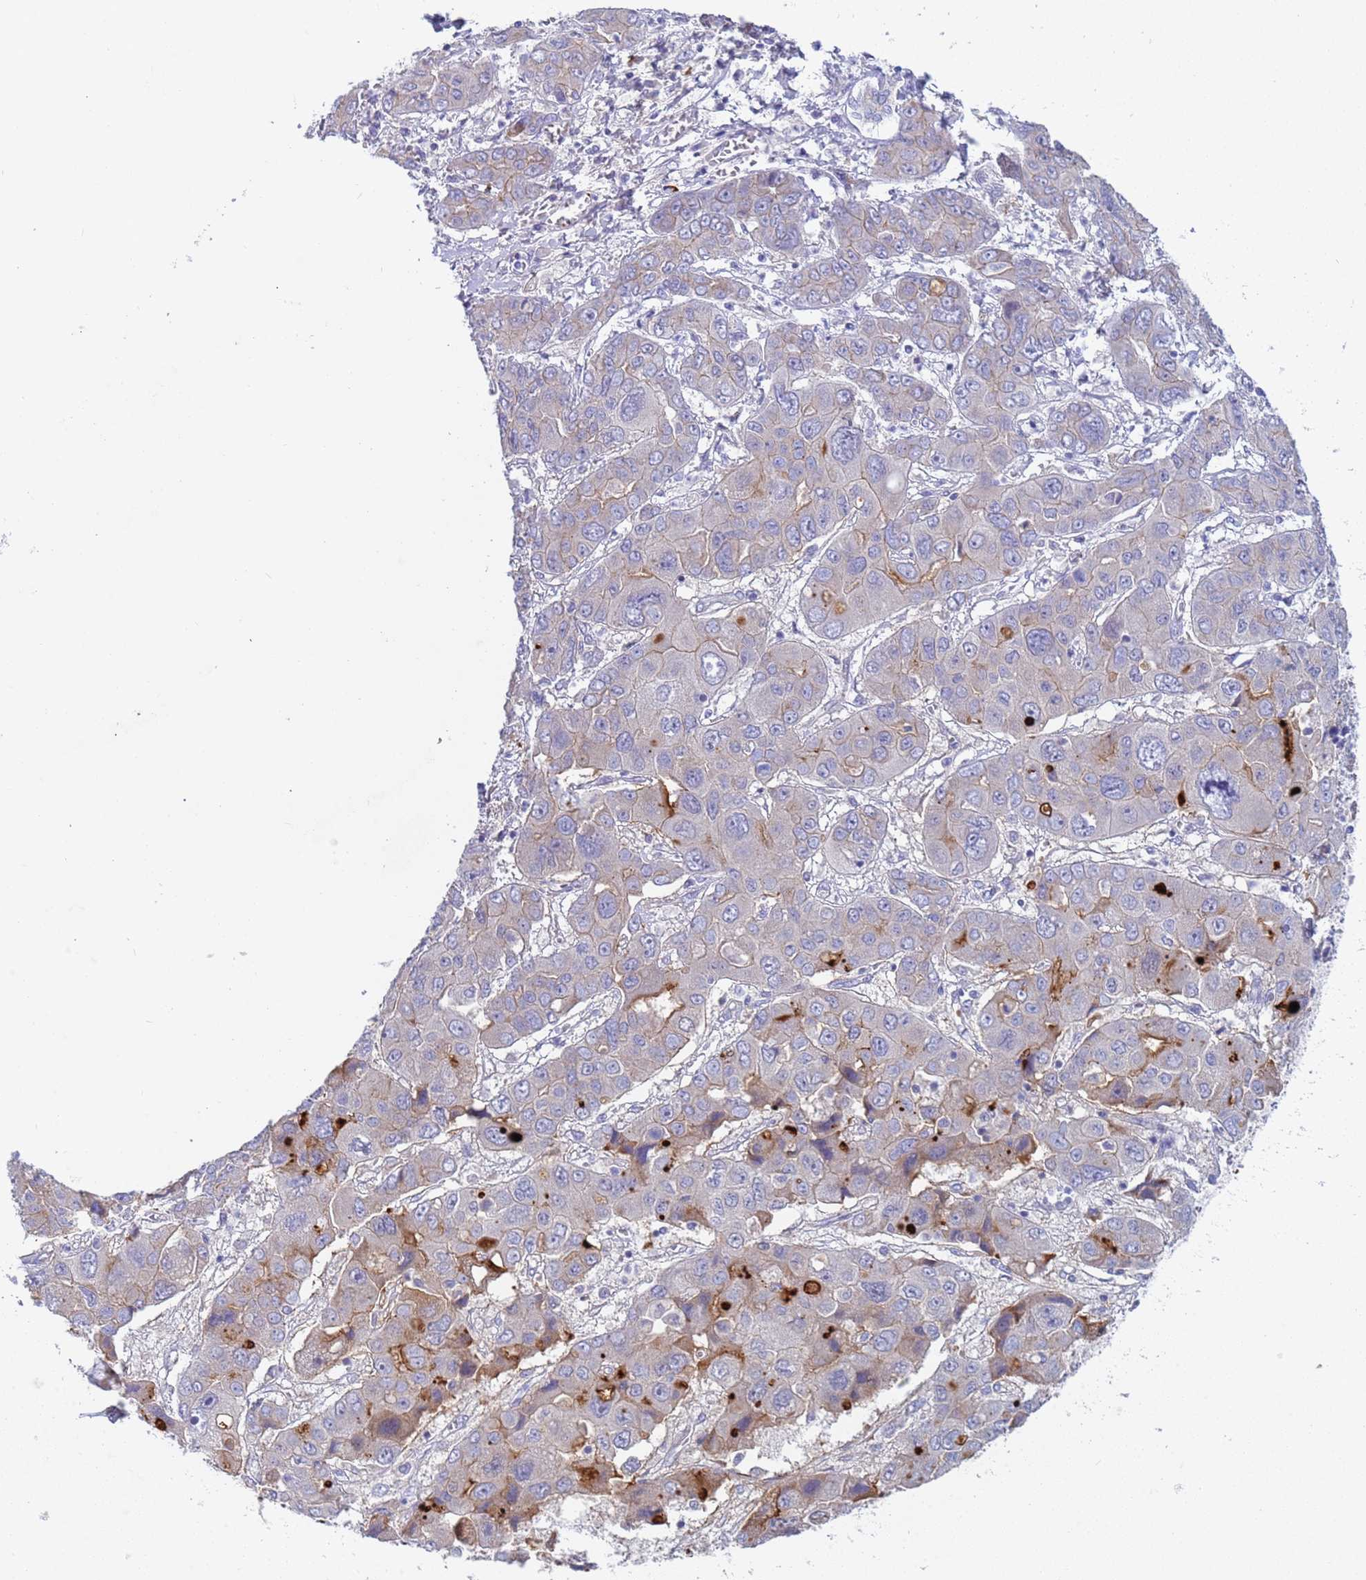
{"staining": {"intensity": "moderate", "quantity": "<25%", "location": "cytoplasmic/membranous"}, "tissue": "liver cancer", "cell_type": "Tumor cells", "image_type": "cancer", "snomed": [{"axis": "morphology", "description": "Cholangiocarcinoma"}, {"axis": "topography", "description": "Liver"}], "caption": "The image exhibits immunohistochemical staining of cholangiocarcinoma (liver). There is moderate cytoplasmic/membranous positivity is present in about <25% of tumor cells. The staining is performed using DAB brown chromogen to label protein expression. The nuclei are counter-stained blue using hematoxylin.", "gene": "C4orf46", "patient": {"sex": "male", "age": 67}}